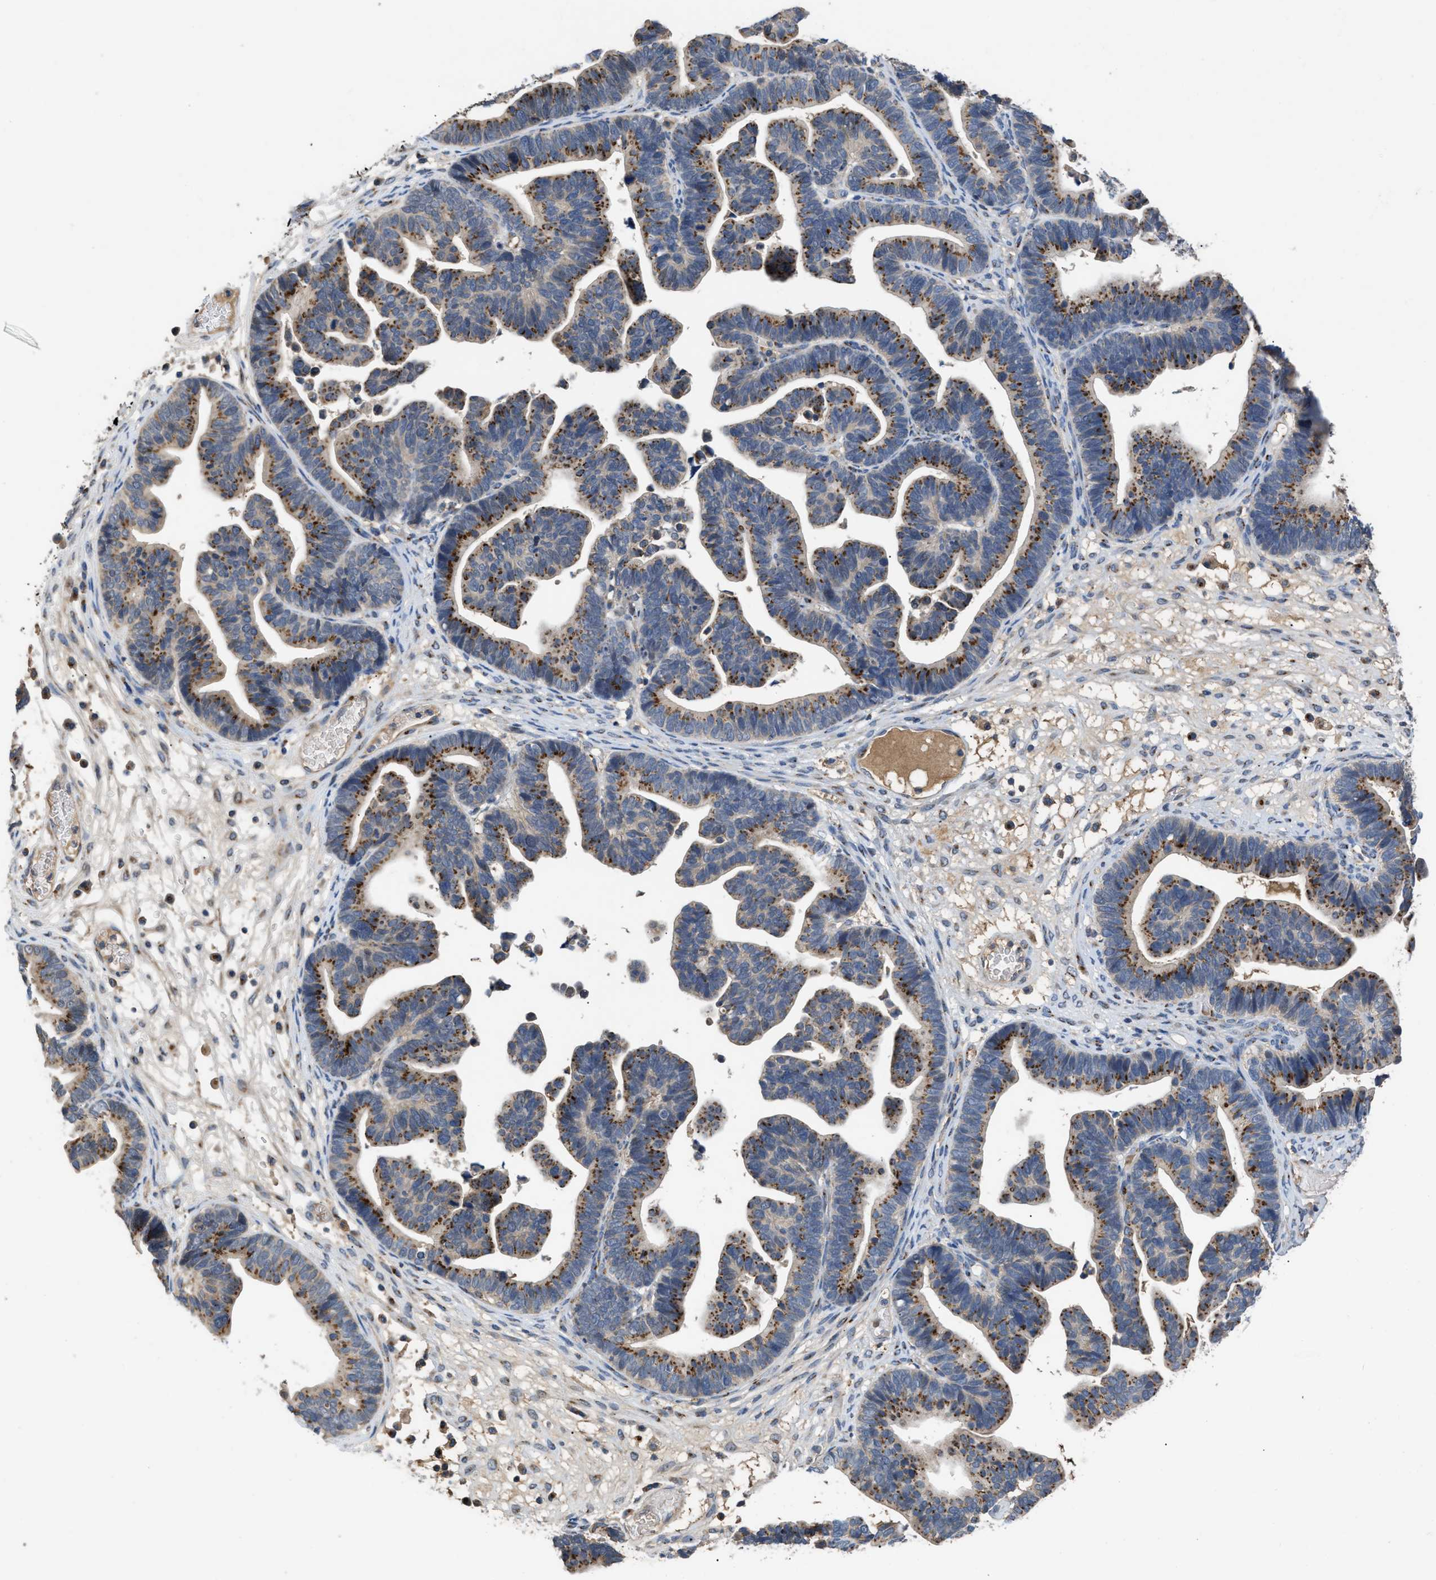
{"staining": {"intensity": "moderate", "quantity": ">75%", "location": "cytoplasmic/membranous"}, "tissue": "ovarian cancer", "cell_type": "Tumor cells", "image_type": "cancer", "snomed": [{"axis": "morphology", "description": "Cystadenocarcinoma, serous, NOS"}, {"axis": "topography", "description": "Ovary"}], "caption": "High-power microscopy captured an immunohistochemistry histopathology image of ovarian cancer, revealing moderate cytoplasmic/membranous expression in about >75% of tumor cells. Nuclei are stained in blue.", "gene": "SIK2", "patient": {"sex": "female", "age": 56}}